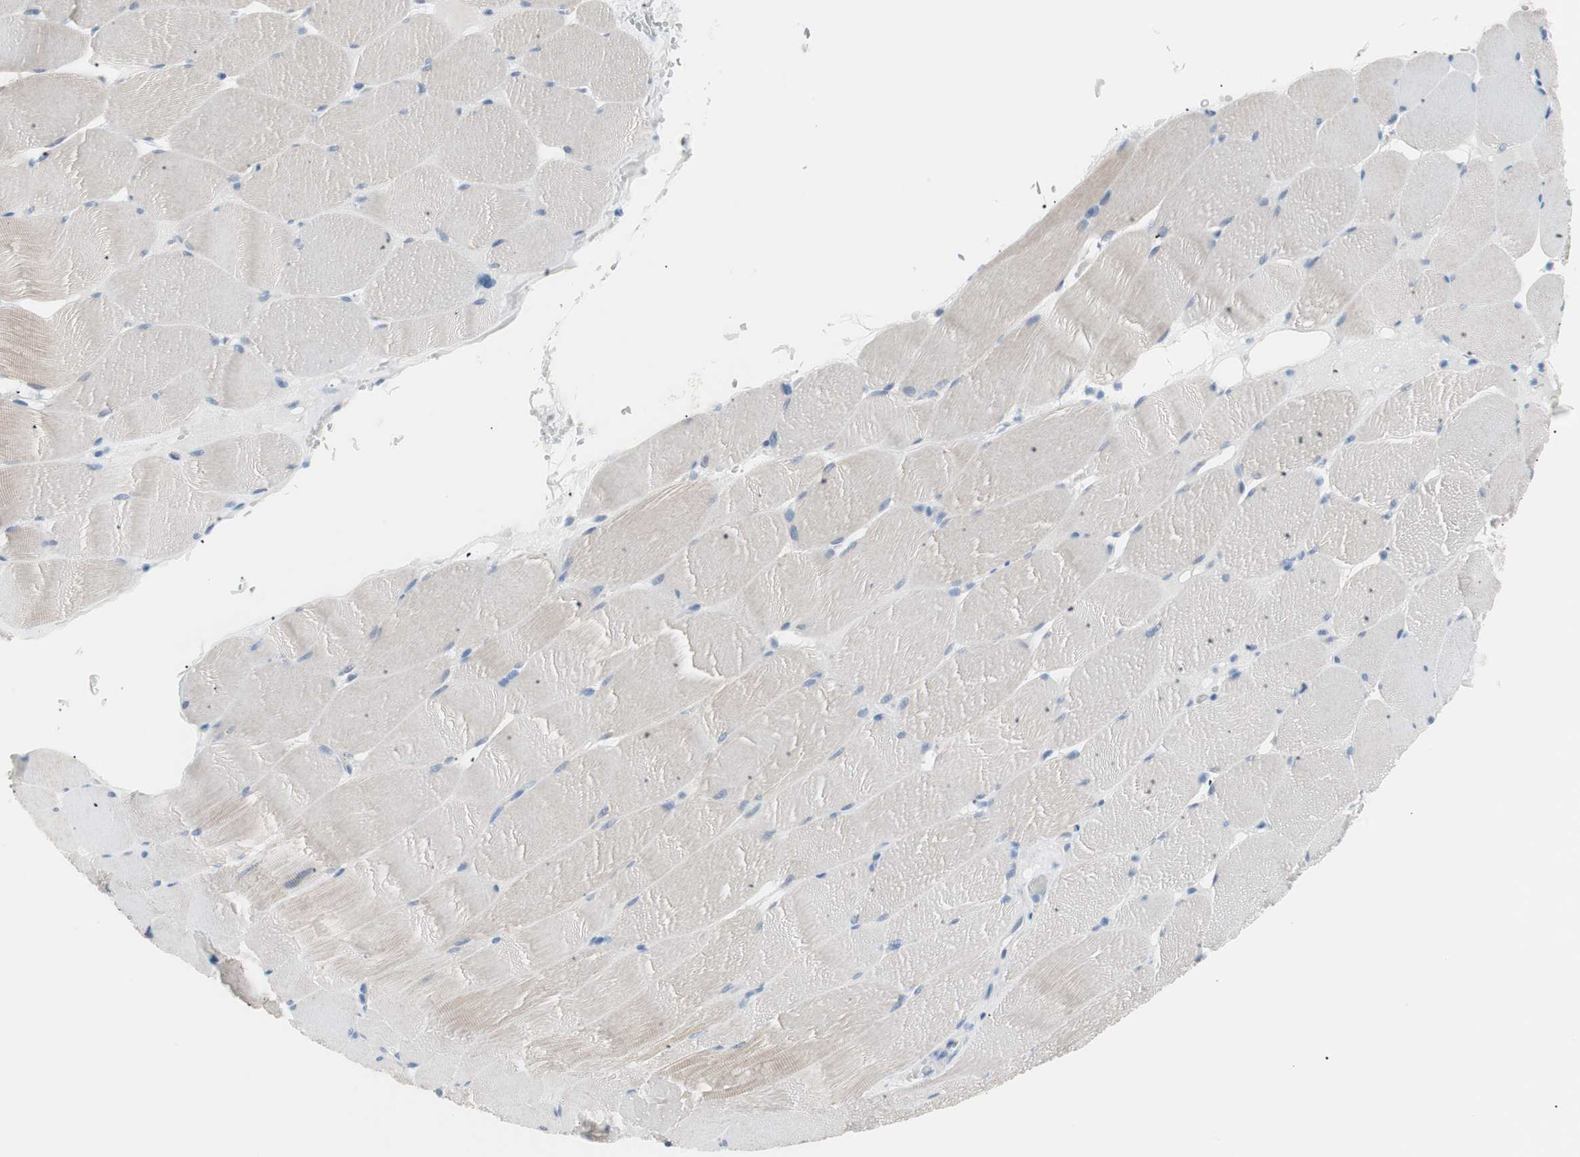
{"staining": {"intensity": "weak", "quantity": ">75%", "location": "cytoplasmic/membranous"}, "tissue": "skeletal muscle", "cell_type": "Myocytes", "image_type": "normal", "snomed": [{"axis": "morphology", "description": "Normal tissue, NOS"}, {"axis": "topography", "description": "Skeletal muscle"}], "caption": "Skeletal muscle stained for a protein shows weak cytoplasmic/membranous positivity in myocytes. (Brightfield microscopy of DAB IHC at high magnification).", "gene": "VIL1", "patient": {"sex": "male", "age": 62}}